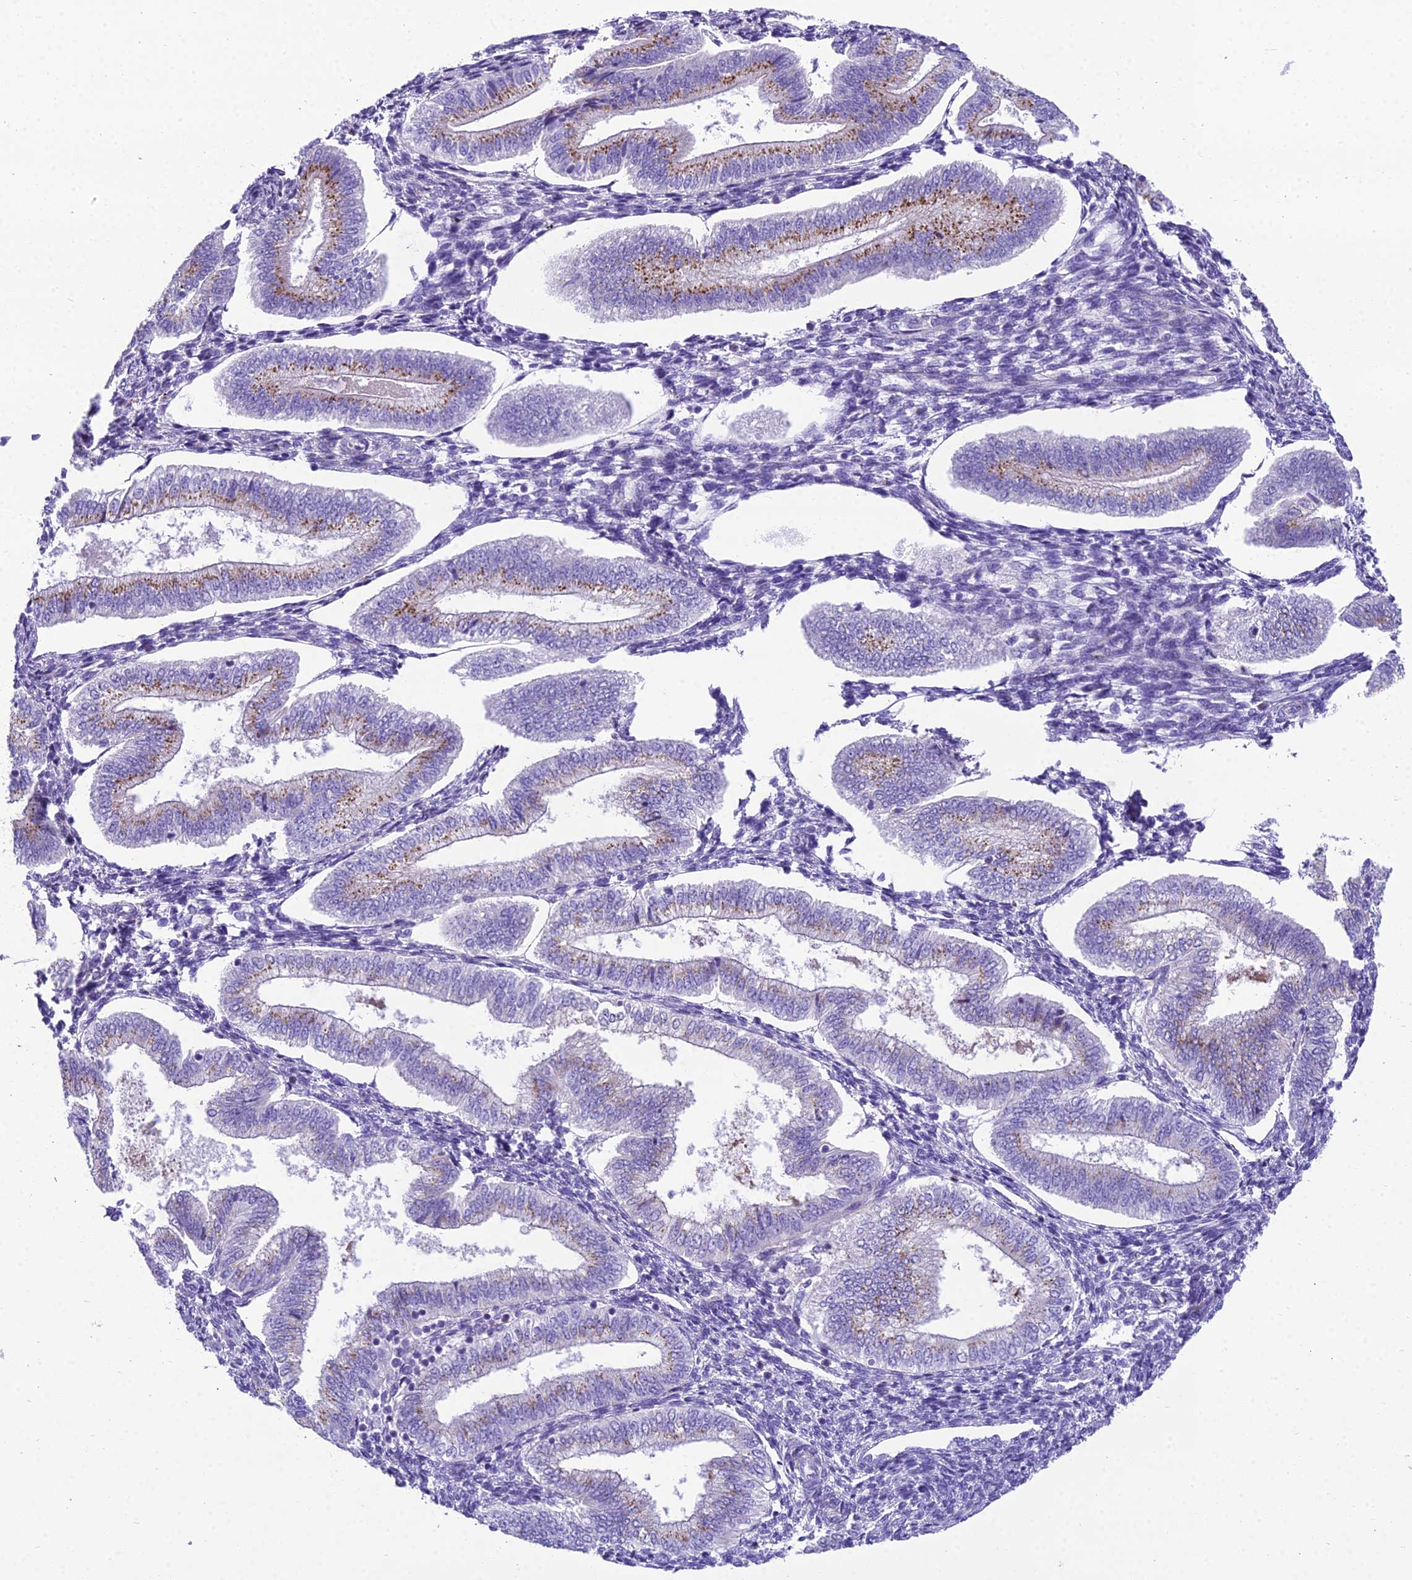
{"staining": {"intensity": "negative", "quantity": "none", "location": "none"}, "tissue": "endometrium", "cell_type": "Cells in endometrial stroma", "image_type": "normal", "snomed": [{"axis": "morphology", "description": "Normal tissue, NOS"}, {"axis": "topography", "description": "Endometrium"}], "caption": "Immunohistochemistry micrograph of normal endometrium: human endometrium stained with DAB exhibits no significant protein staining in cells in endometrial stroma.", "gene": "GFRA1", "patient": {"sex": "female", "age": 34}}